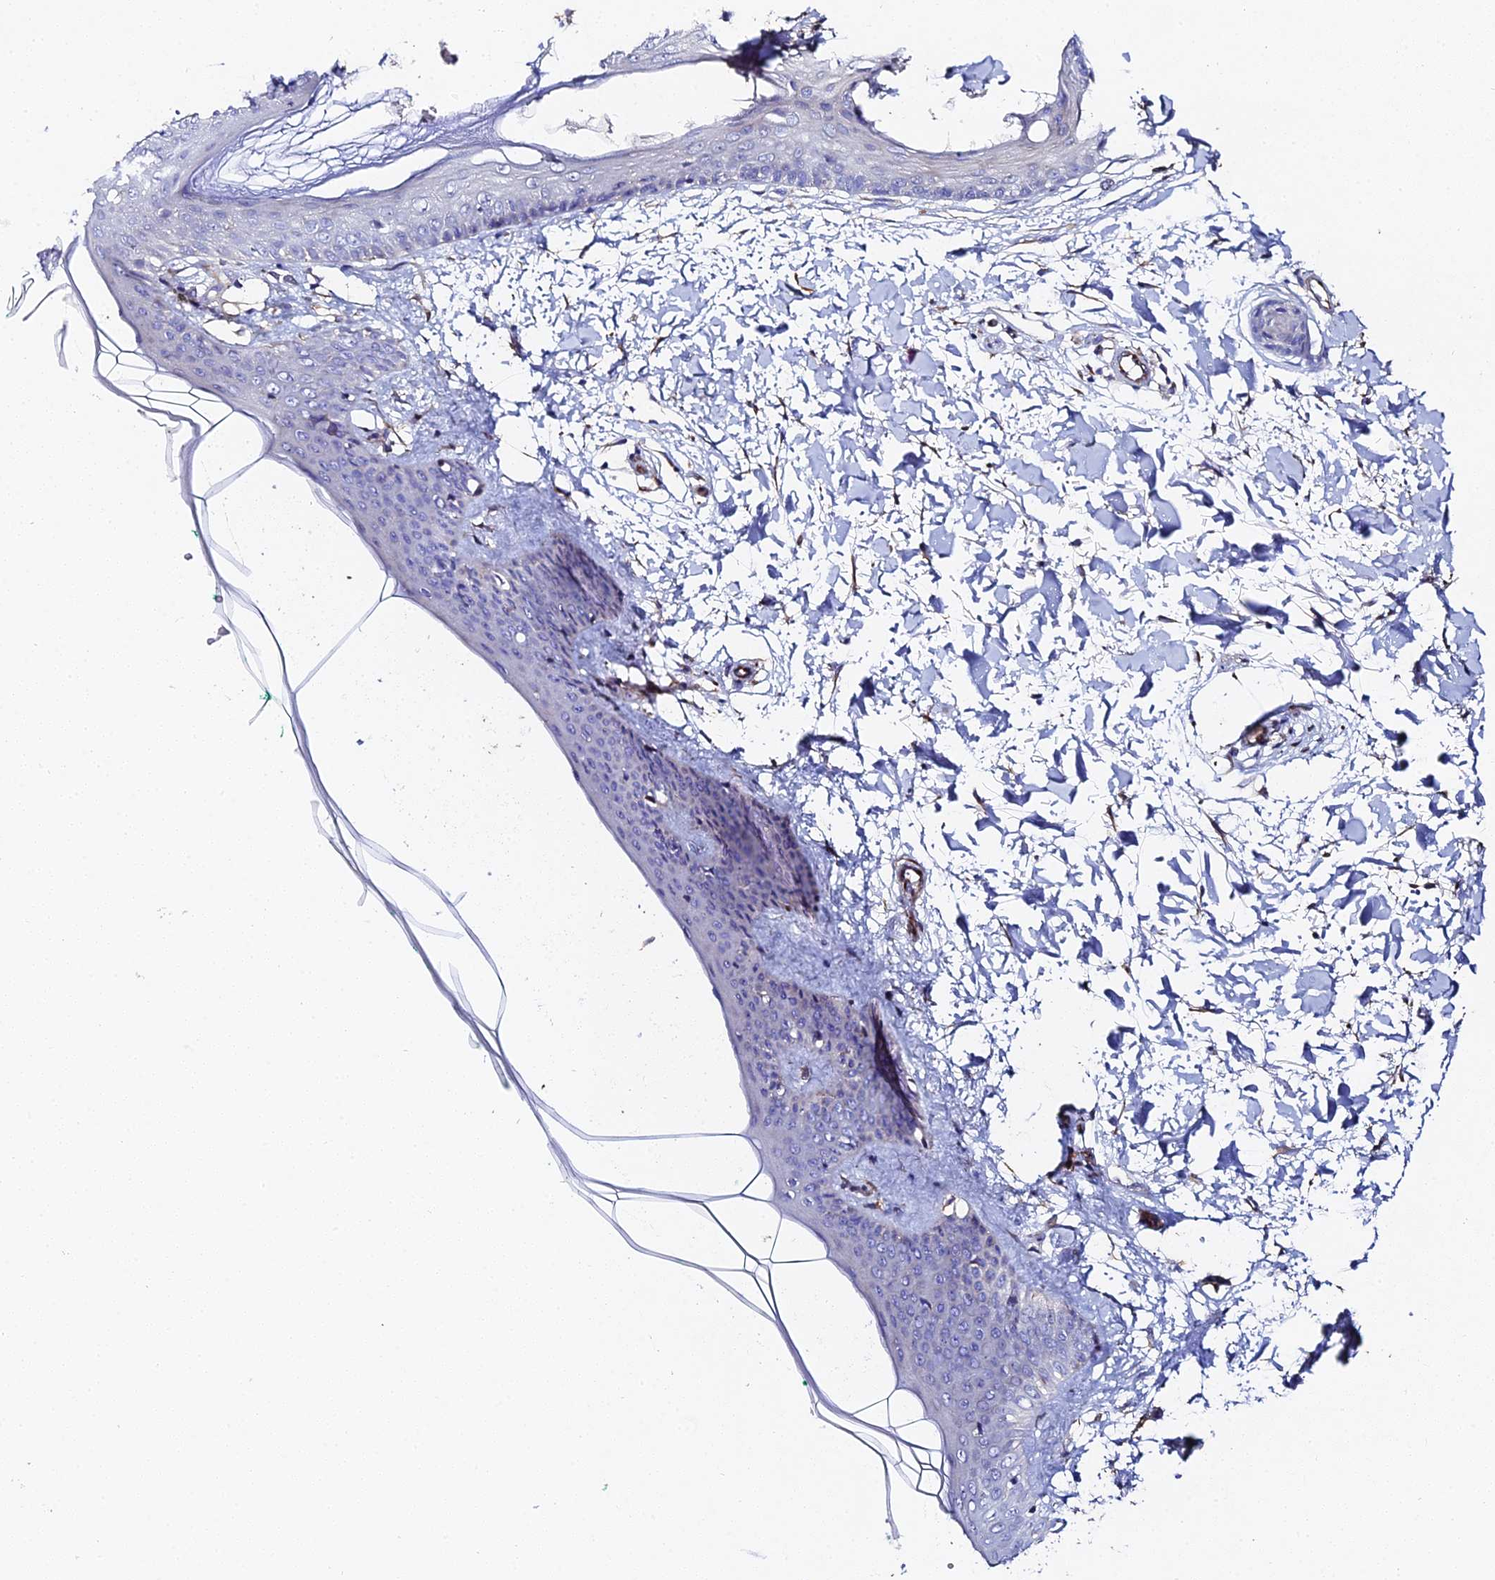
{"staining": {"intensity": "moderate", "quantity": "25%-75%", "location": "cytoplasmic/membranous"}, "tissue": "skin", "cell_type": "Fibroblasts", "image_type": "normal", "snomed": [{"axis": "morphology", "description": "Normal tissue, NOS"}, {"axis": "topography", "description": "Skin"}], "caption": "Unremarkable skin demonstrates moderate cytoplasmic/membranous staining in about 25%-75% of fibroblasts.", "gene": "ENSG00000268674", "patient": {"sex": "female", "age": 34}}